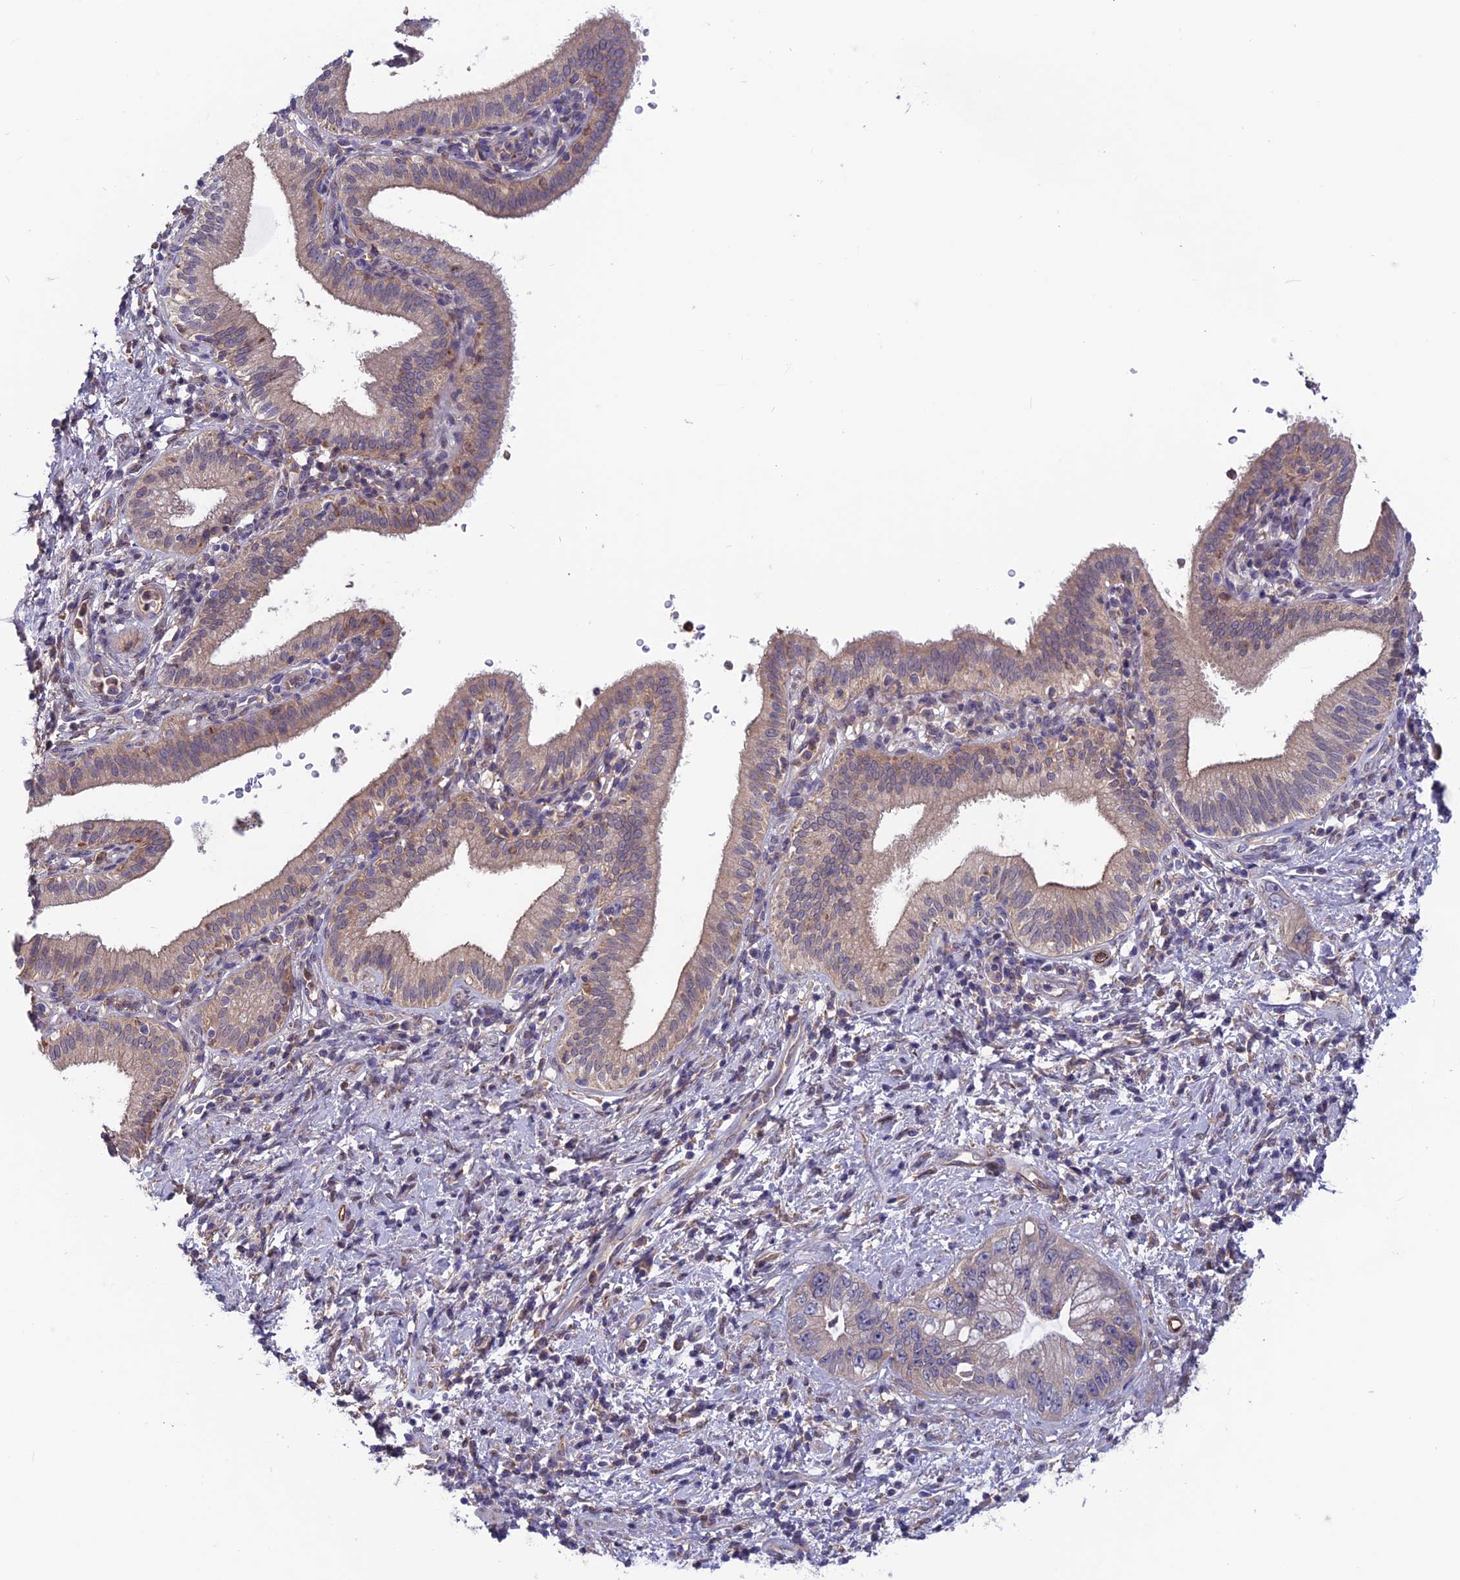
{"staining": {"intensity": "weak", "quantity": "25%-75%", "location": "cytoplasmic/membranous"}, "tissue": "pancreatic cancer", "cell_type": "Tumor cells", "image_type": "cancer", "snomed": [{"axis": "morphology", "description": "Adenocarcinoma, NOS"}, {"axis": "topography", "description": "Pancreas"}], "caption": "DAB immunohistochemical staining of pancreatic cancer demonstrates weak cytoplasmic/membranous protein positivity in about 25%-75% of tumor cells.", "gene": "MAST2", "patient": {"sex": "female", "age": 73}}